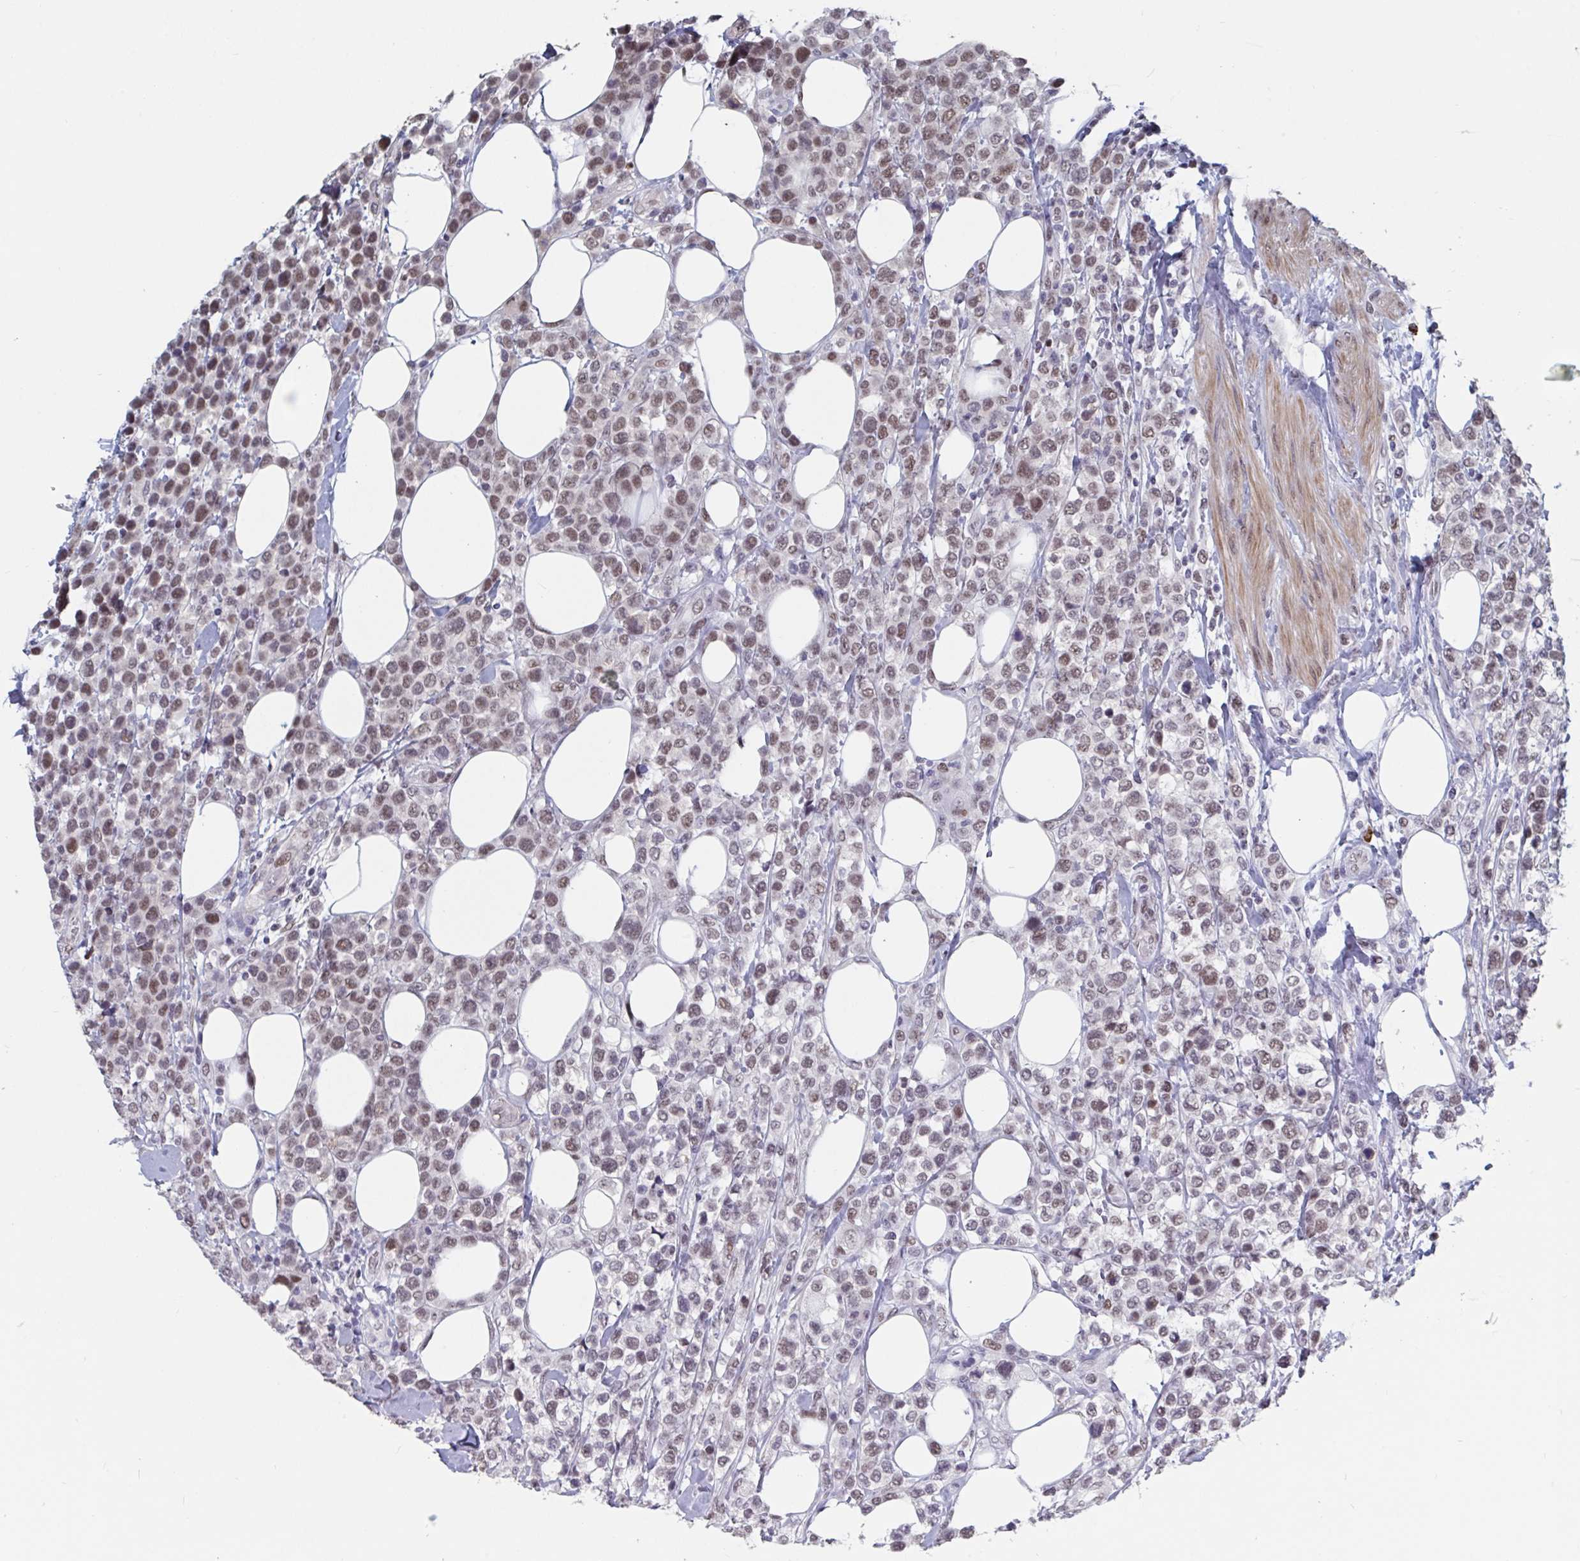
{"staining": {"intensity": "moderate", "quantity": ">75%", "location": "nuclear"}, "tissue": "lymphoma", "cell_type": "Tumor cells", "image_type": "cancer", "snomed": [{"axis": "morphology", "description": "Malignant lymphoma, non-Hodgkin's type, High grade"}, {"axis": "topography", "description": "Soft tissue"}], "caption": "The photomicrograph shows immunohistochemical staining of high-grade malignant lymphoma, non-Hodgkin's type. There is moderate nuclear positivity is appreciated in approximately >75% of tumor cells.", "gene": "BCL7B", "patient": {"sex": "female", "age": 56}}